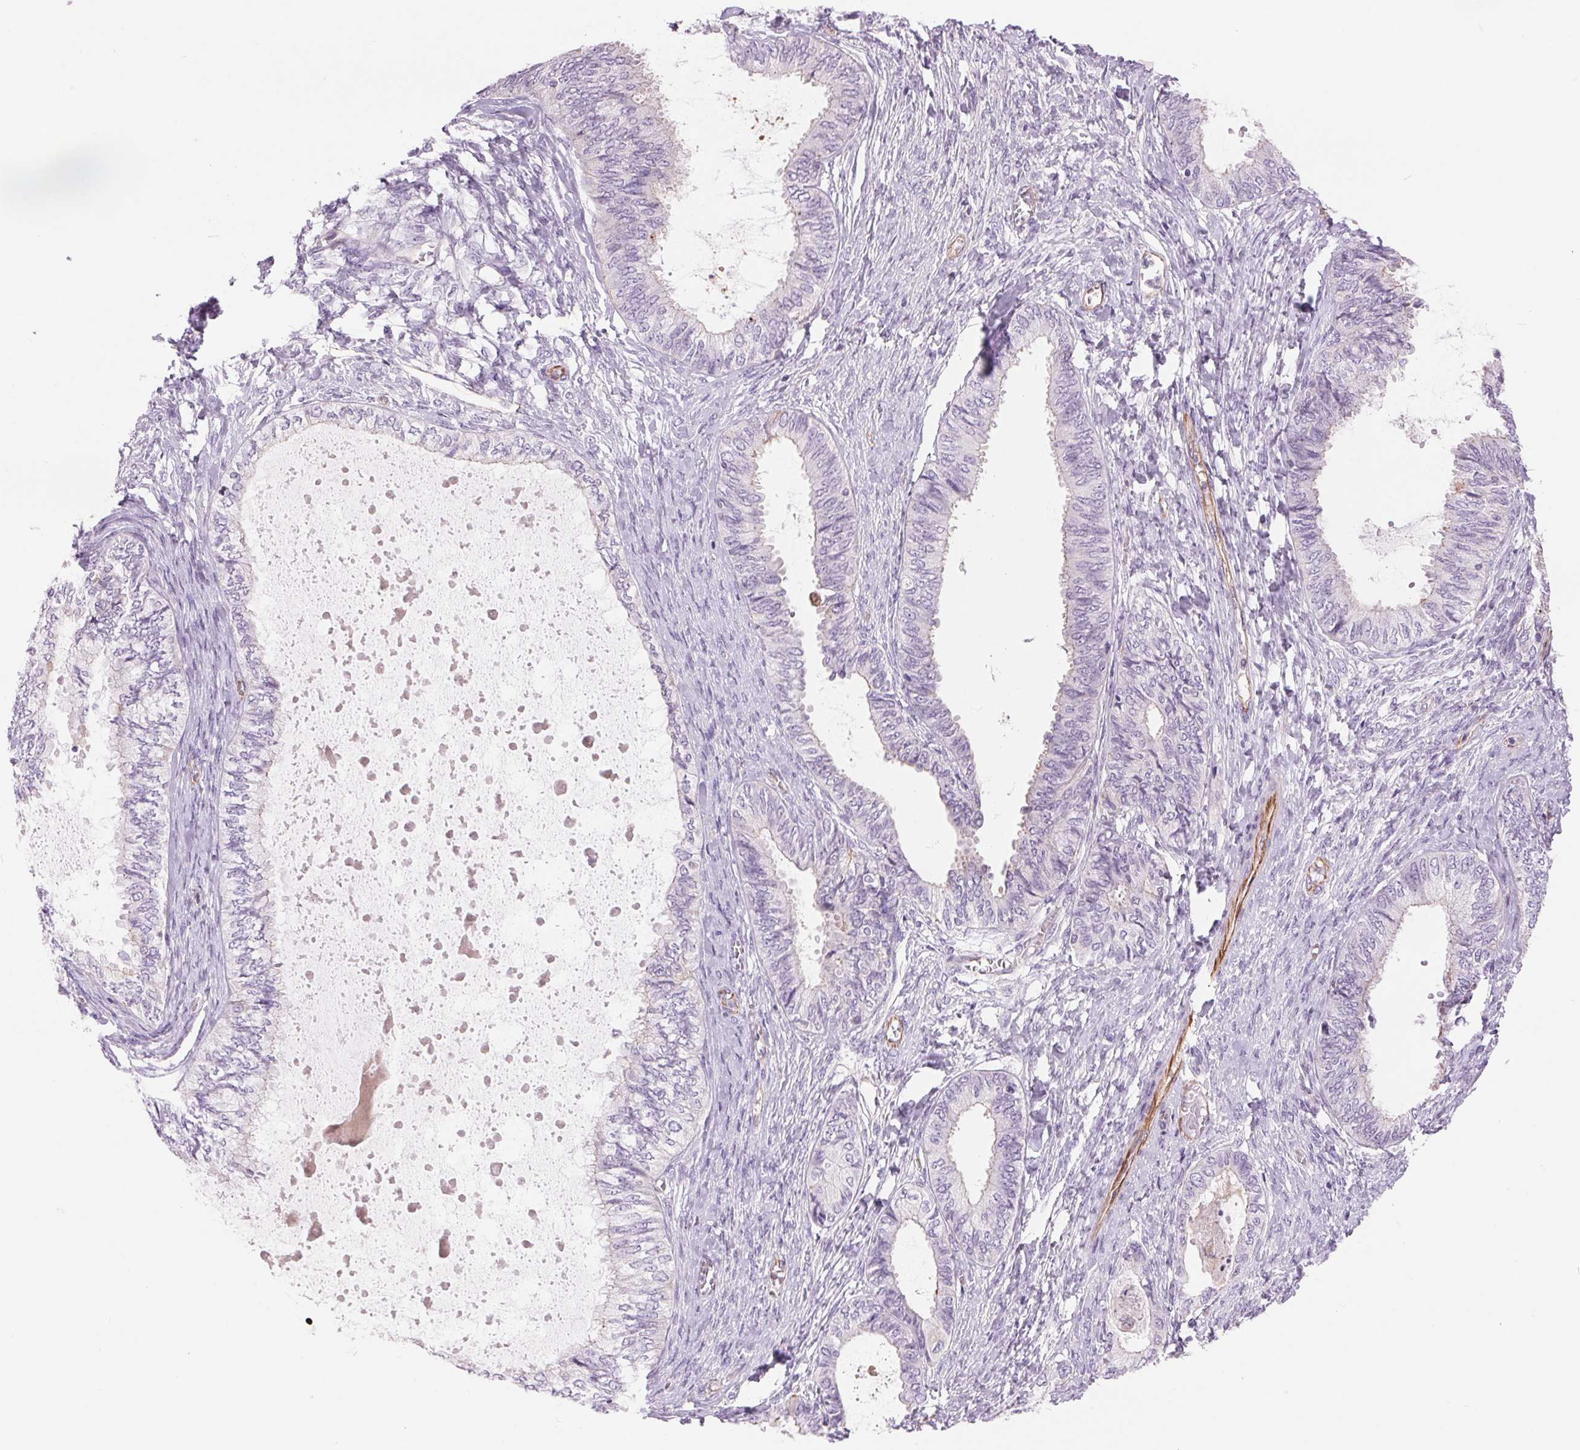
{"staining": {"intensity": "moderate", "quantity": "<25%", "location": "cytoplasmic/membranous"}, "tissue": "ovarian cancer", "cell_type": "Tumor cells", "image_type": "cancer", "snomed": [{"axis": "morphology", "description": "Carcinoma, endometroid"}, {"axis": "topography", "description": "Ovary"}], "caption": "The immunohistochemical stain shows moderate cytoplasmic/membranous staining in tumor cells of endometroid carcinoma (ovarian) tissue.", "gene": "DIXDC1", "patient": {"sex": "female", "age": 70}}